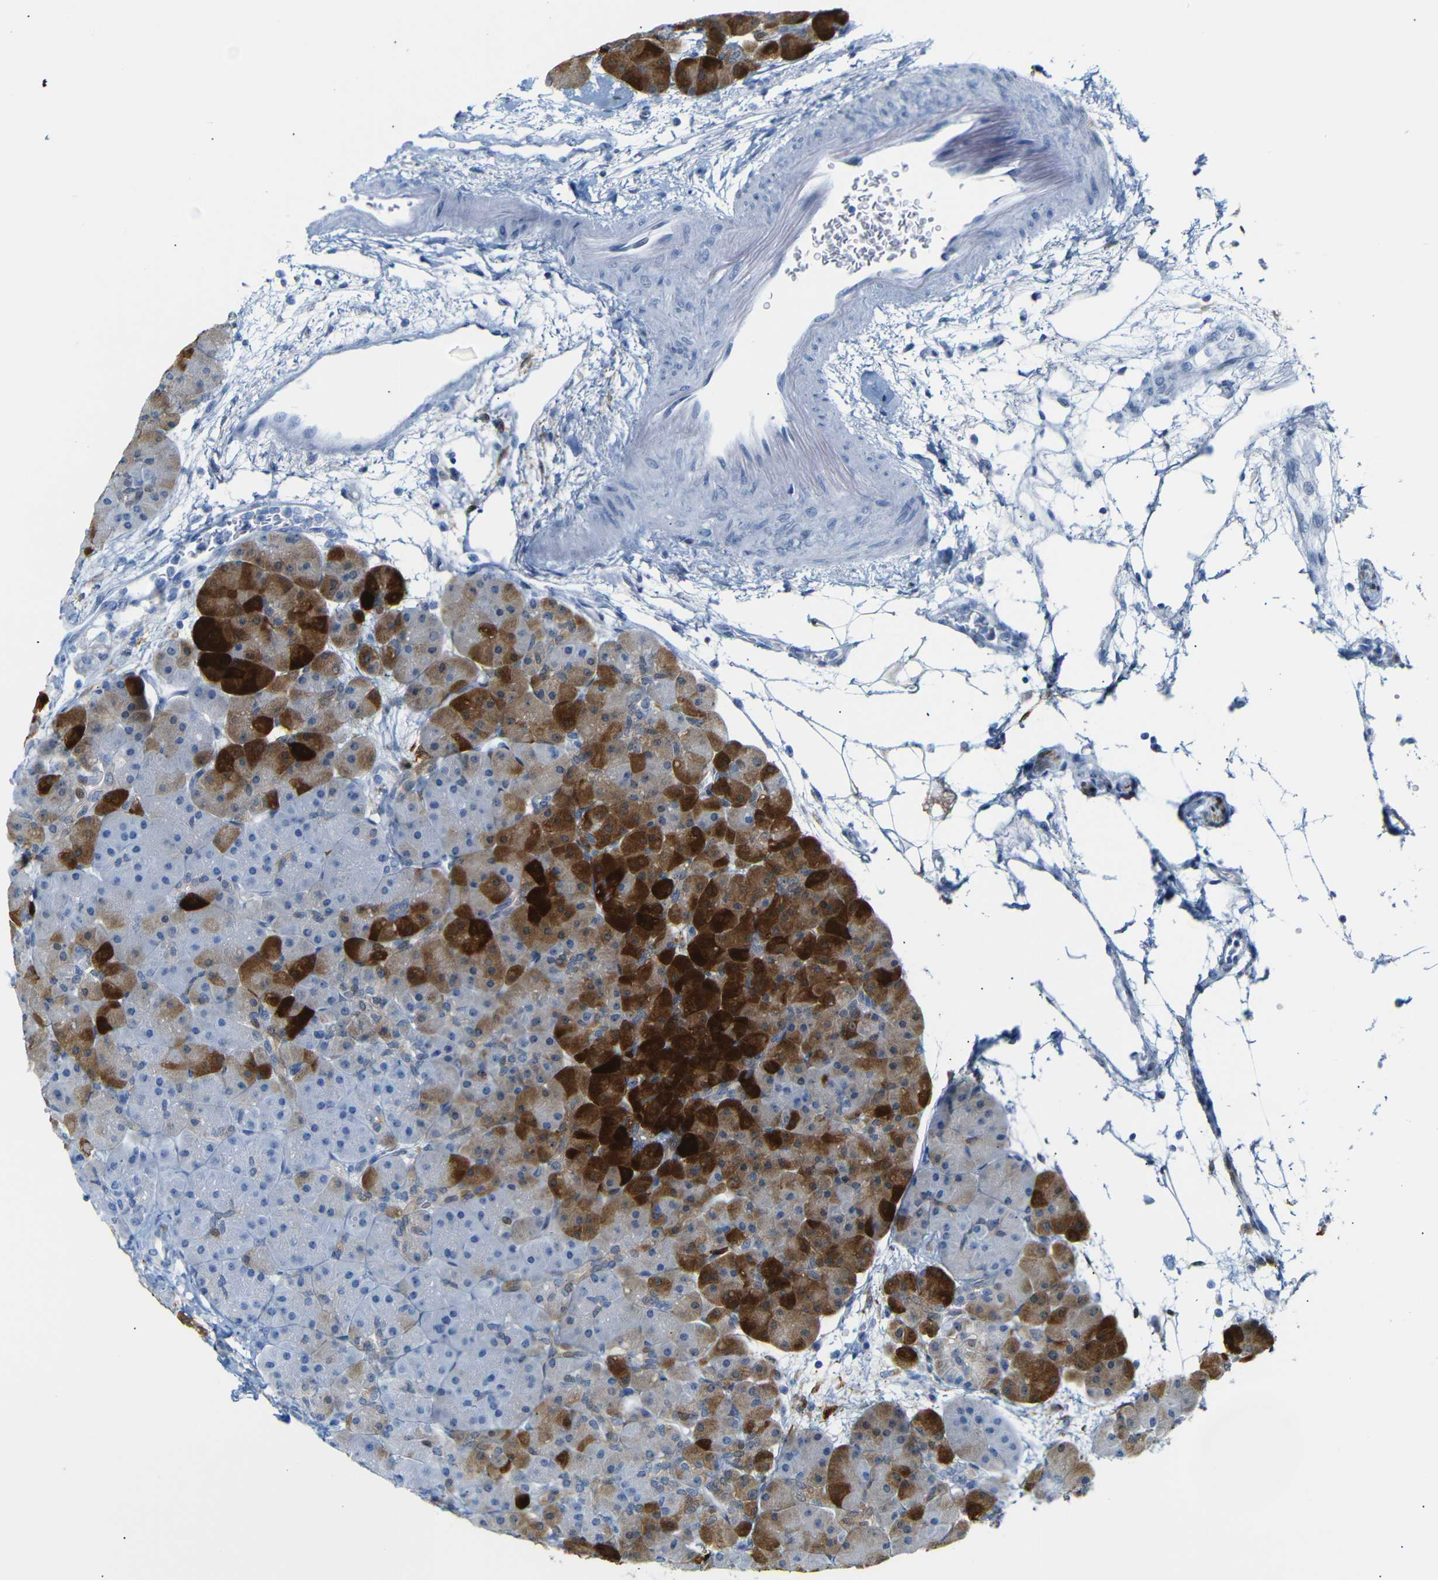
{"staining": {"intensity": "strong", "quantity": "25%-75%", "location": "cytoplasmic/membranous"}, "tissue": "pancreas", "cell_type": "Exocrine glandular cells", "image_type": "normal", "snomed": [{"axis": "morphology", "description": "Normal tissue, NOS"}, {"axis": "topography", "description": "Pancreas"}], "caption": "IHC of normal human pancreas exhibits high levels of strong cytoplasmic/membranous positivity in approximately 25%-75% of exocrine glandular cells.", "gene": "MT1A", "patient": {"sex": "male", "age": 66}}